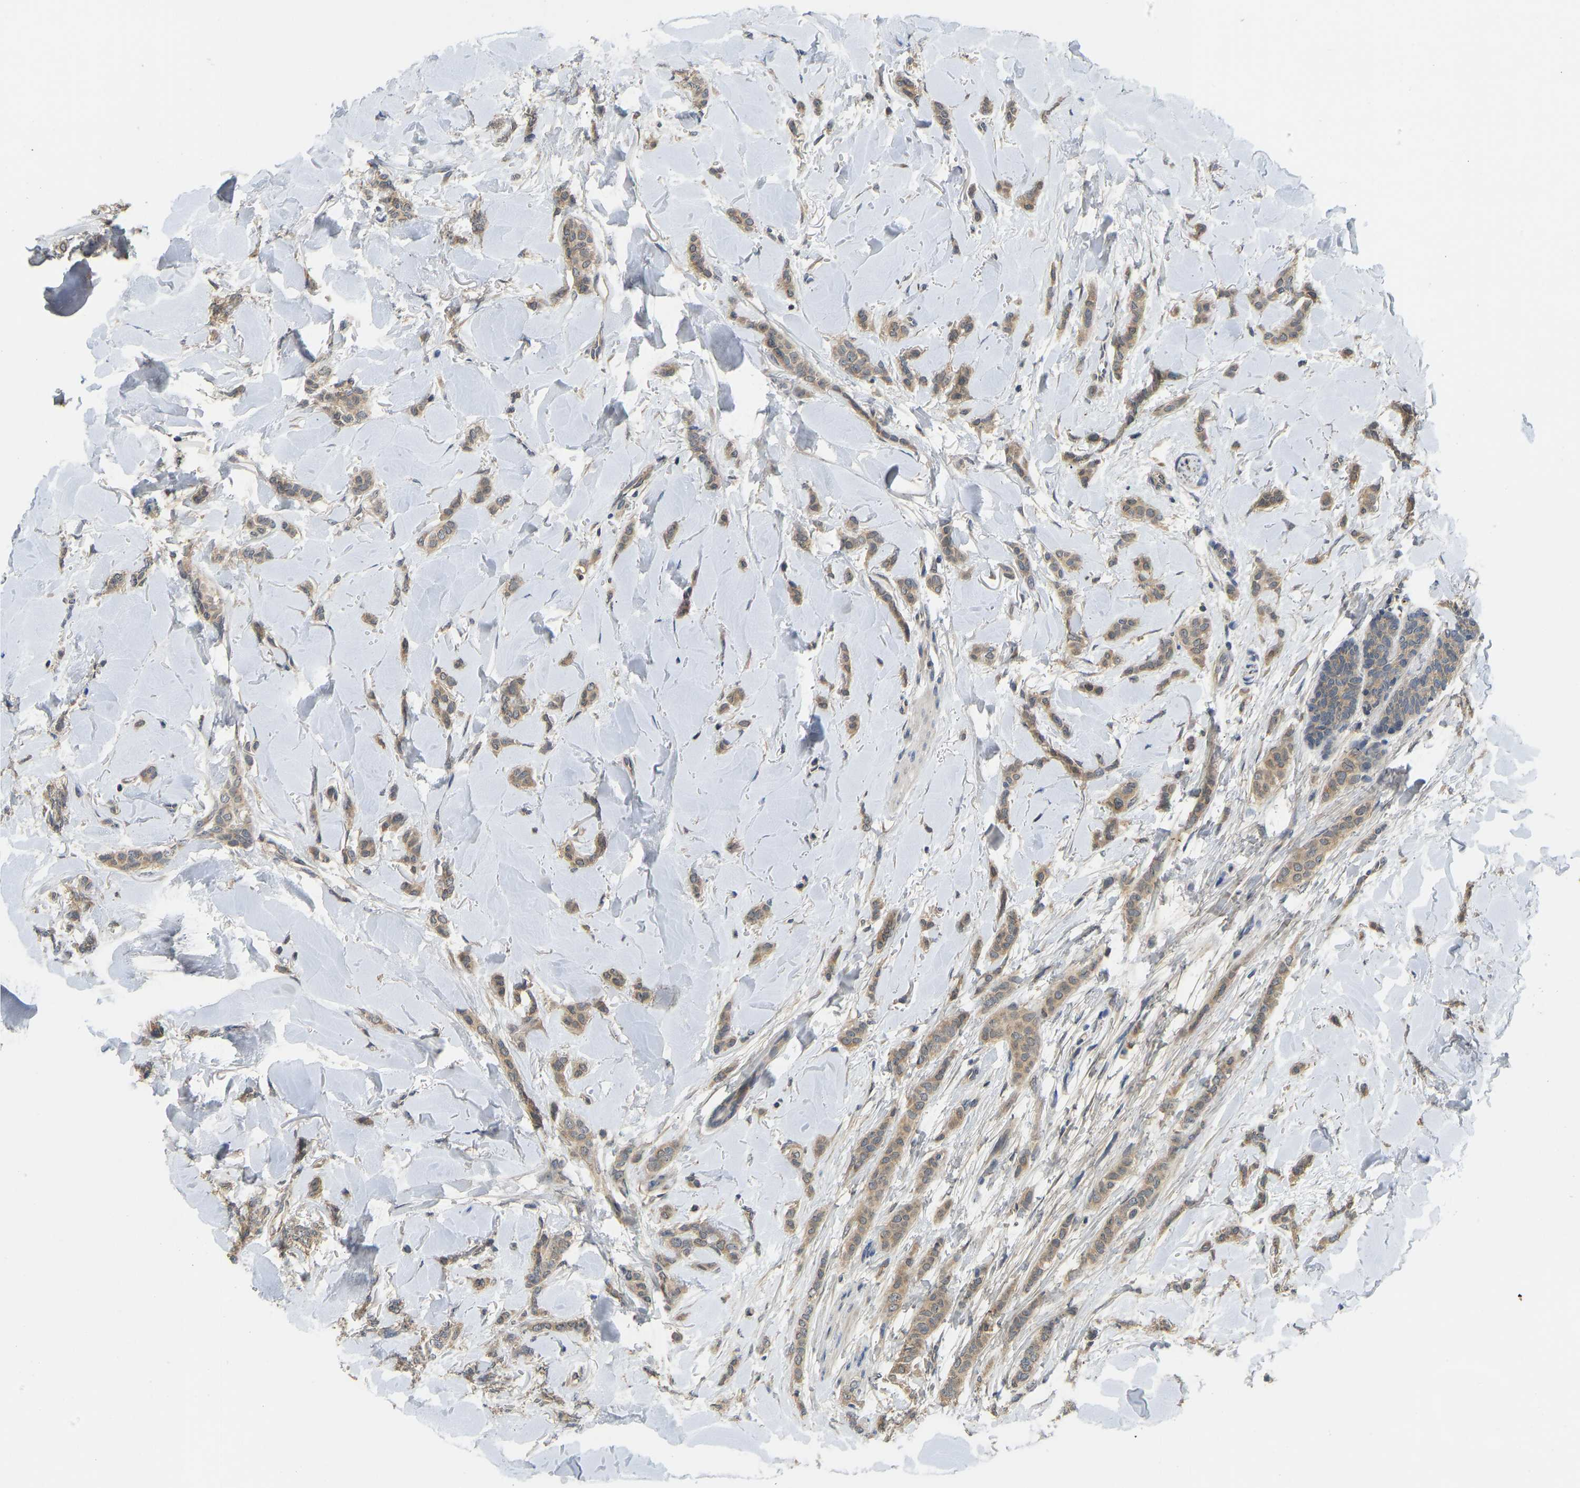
{"staining": {"intensity": "moderate", "quantity": ">75%", "location": "cytoplasmic/membranous"}, "tissue": "breast cancer", "cell_type": "Tumor cells", "image_type": "cancer", "snomed": [{"axis": "morphology", "description": "Lobular carcinoma"}, {"axis": "topography", "description": "Skin"}, {"axis": "topography", "description": "Breast"}], "caption": "An image showing moderate cytoplasmic/membranous positivity in approximately >75% of tumor cells in breast cancer, as visualized by brown immunohistochemical staining.", "gene": "NDRG3", "patient": {"sex": "female", "age": 46}}